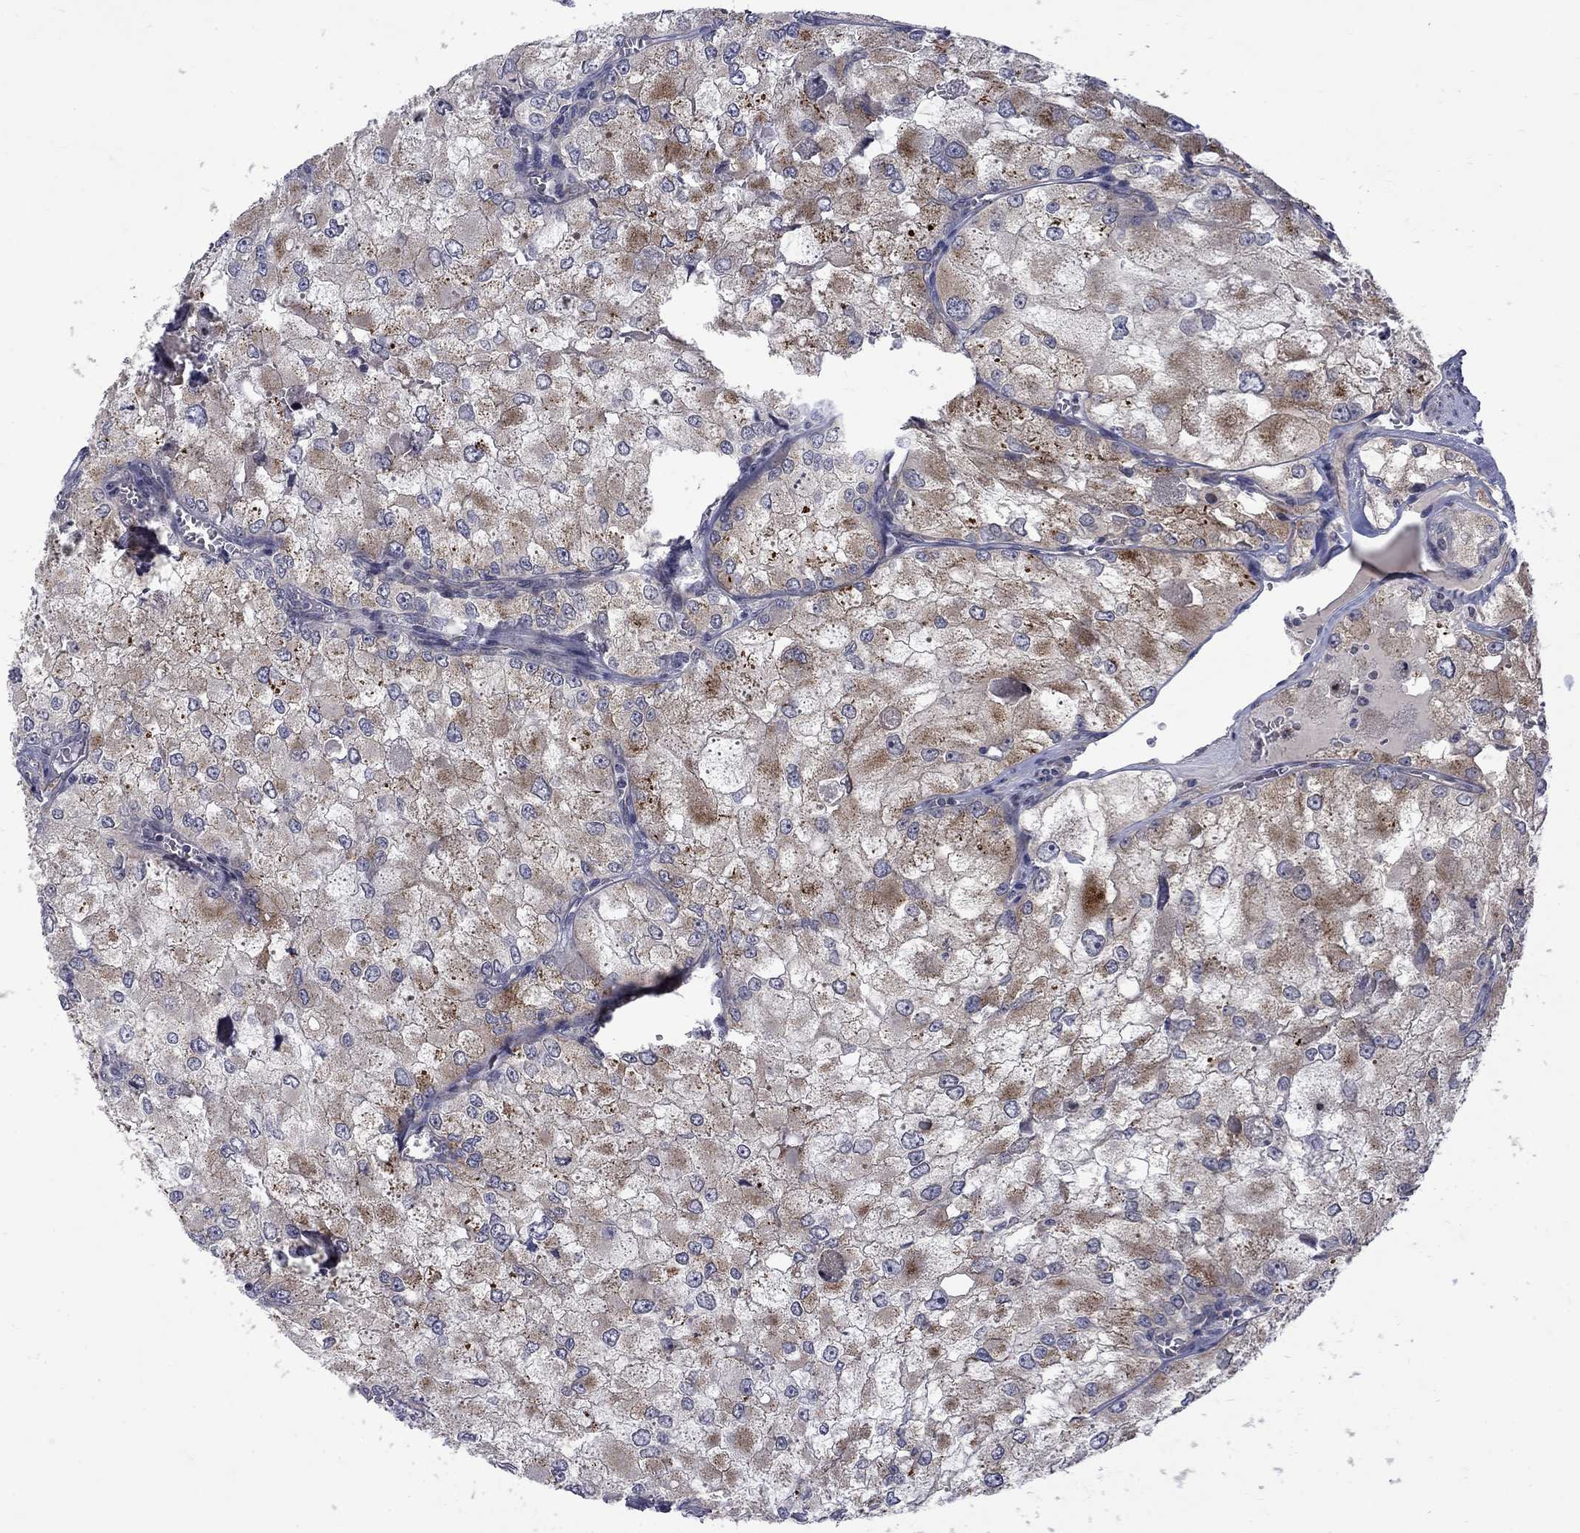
{"staining": {"intensity": "moderate", "quantity": "<25%", "location": "cytoplasmic/membranous"}, "tissue": "renal cancer", "cell_type": "Tumor cells", "image_type": "cancer", "snomed": [{"axis": "morphology", "description": "Adenocarcinoma, NOS"}, {"axis": "topography", "description": "Kidney"}], "caption": "DAB (3,3'-diaminobenzidine) immunohistochemical staining of human adenocarcinoma (renal) reveals moderate cytoplasmic/membranous protein staining in approximately <25% of tumor cells.", "gene": "SH2B1", "patient": {"sex": "female", "age": 70}}